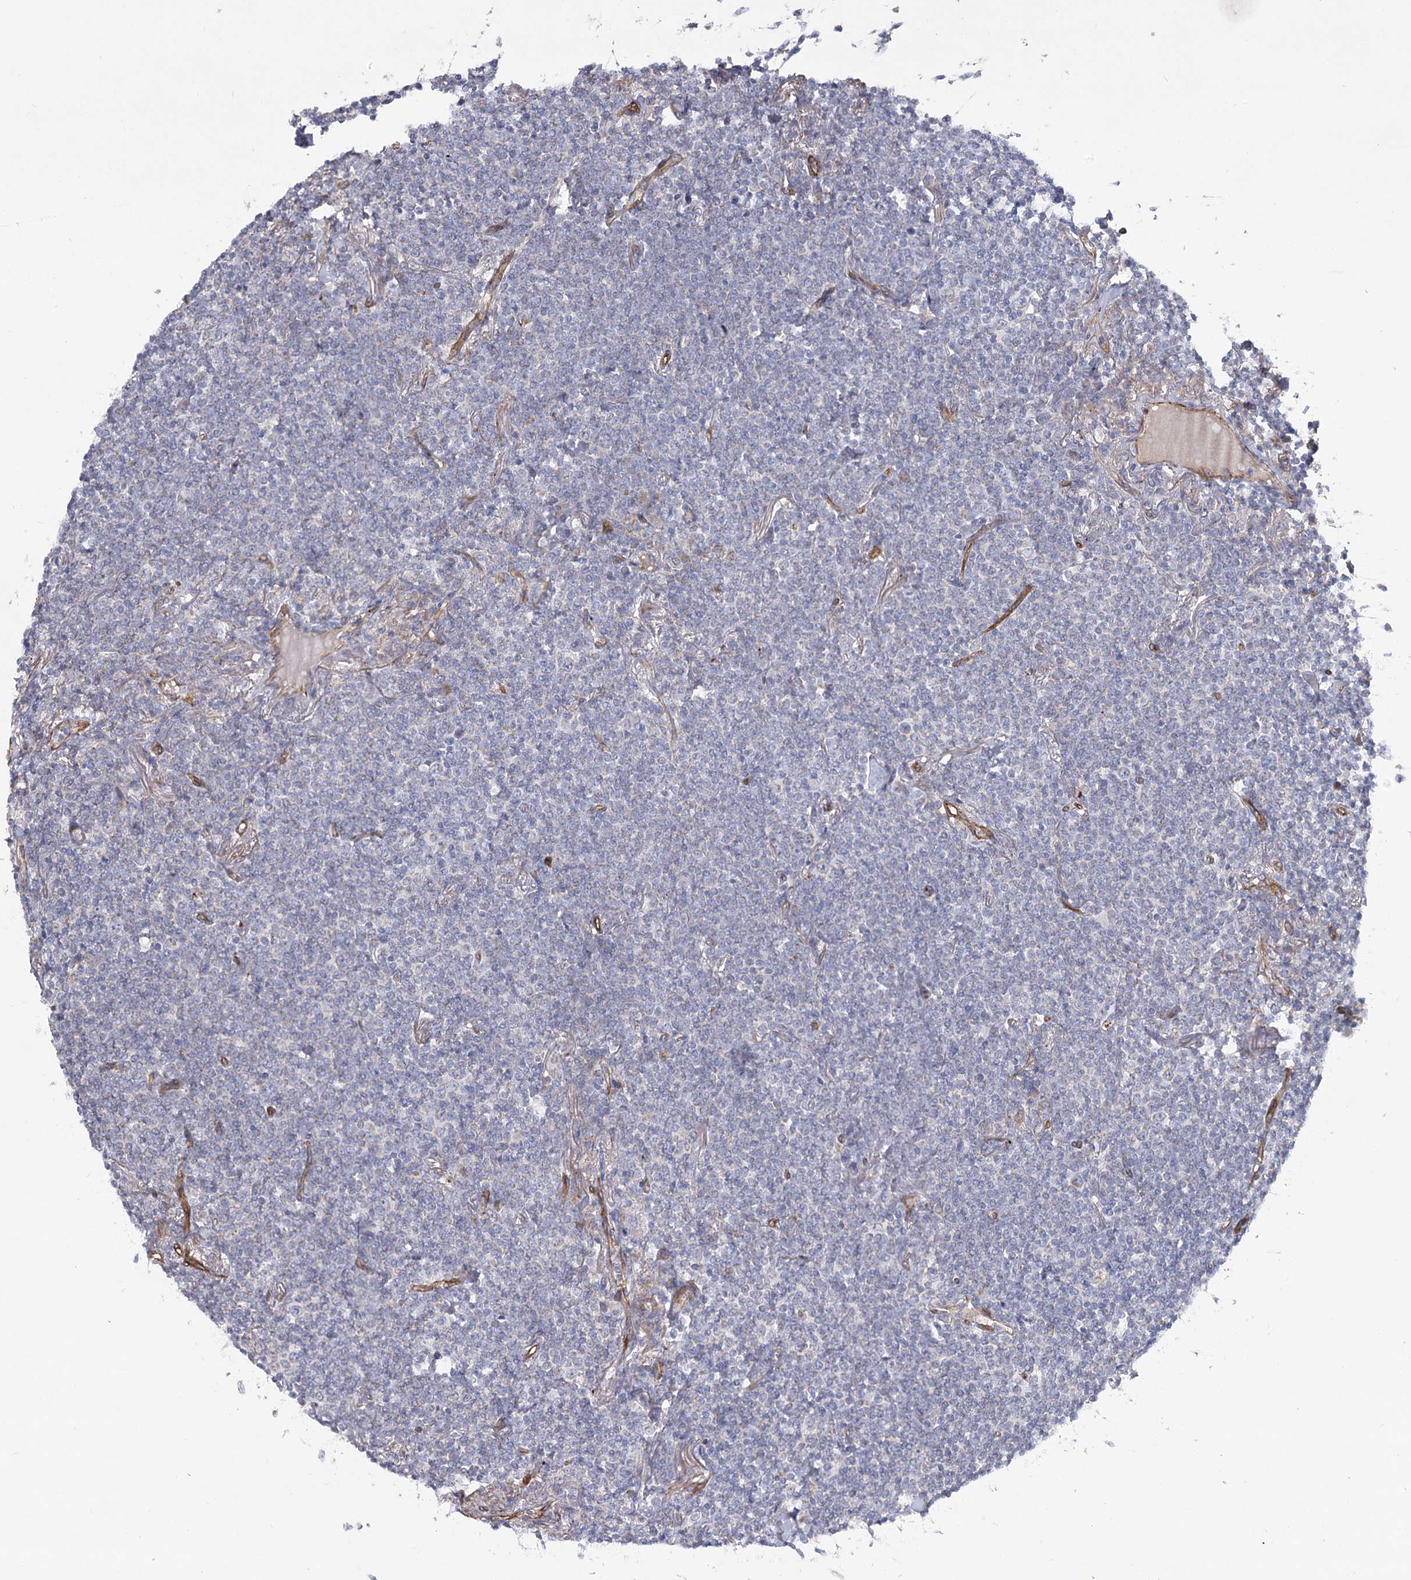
{"staining": {"intensity": "negative", "quantity": "none", "location": "none"}, "tissue": "lymphoma", "cell_type": "Tumor cells", "image_type": "cancer", "snomed": [{"axis": "morphology", "description": "Malignant lymphoma, non-Hodgkin's type, Low grade"}, {"axis": "topography", "description": "Lung"}], "caption": "Photomicrograph shows no protein expression in tumor cells of lymphoma tissue.", "gene": "TMEM164", "patient": {"sex": "female", "age": 71}}